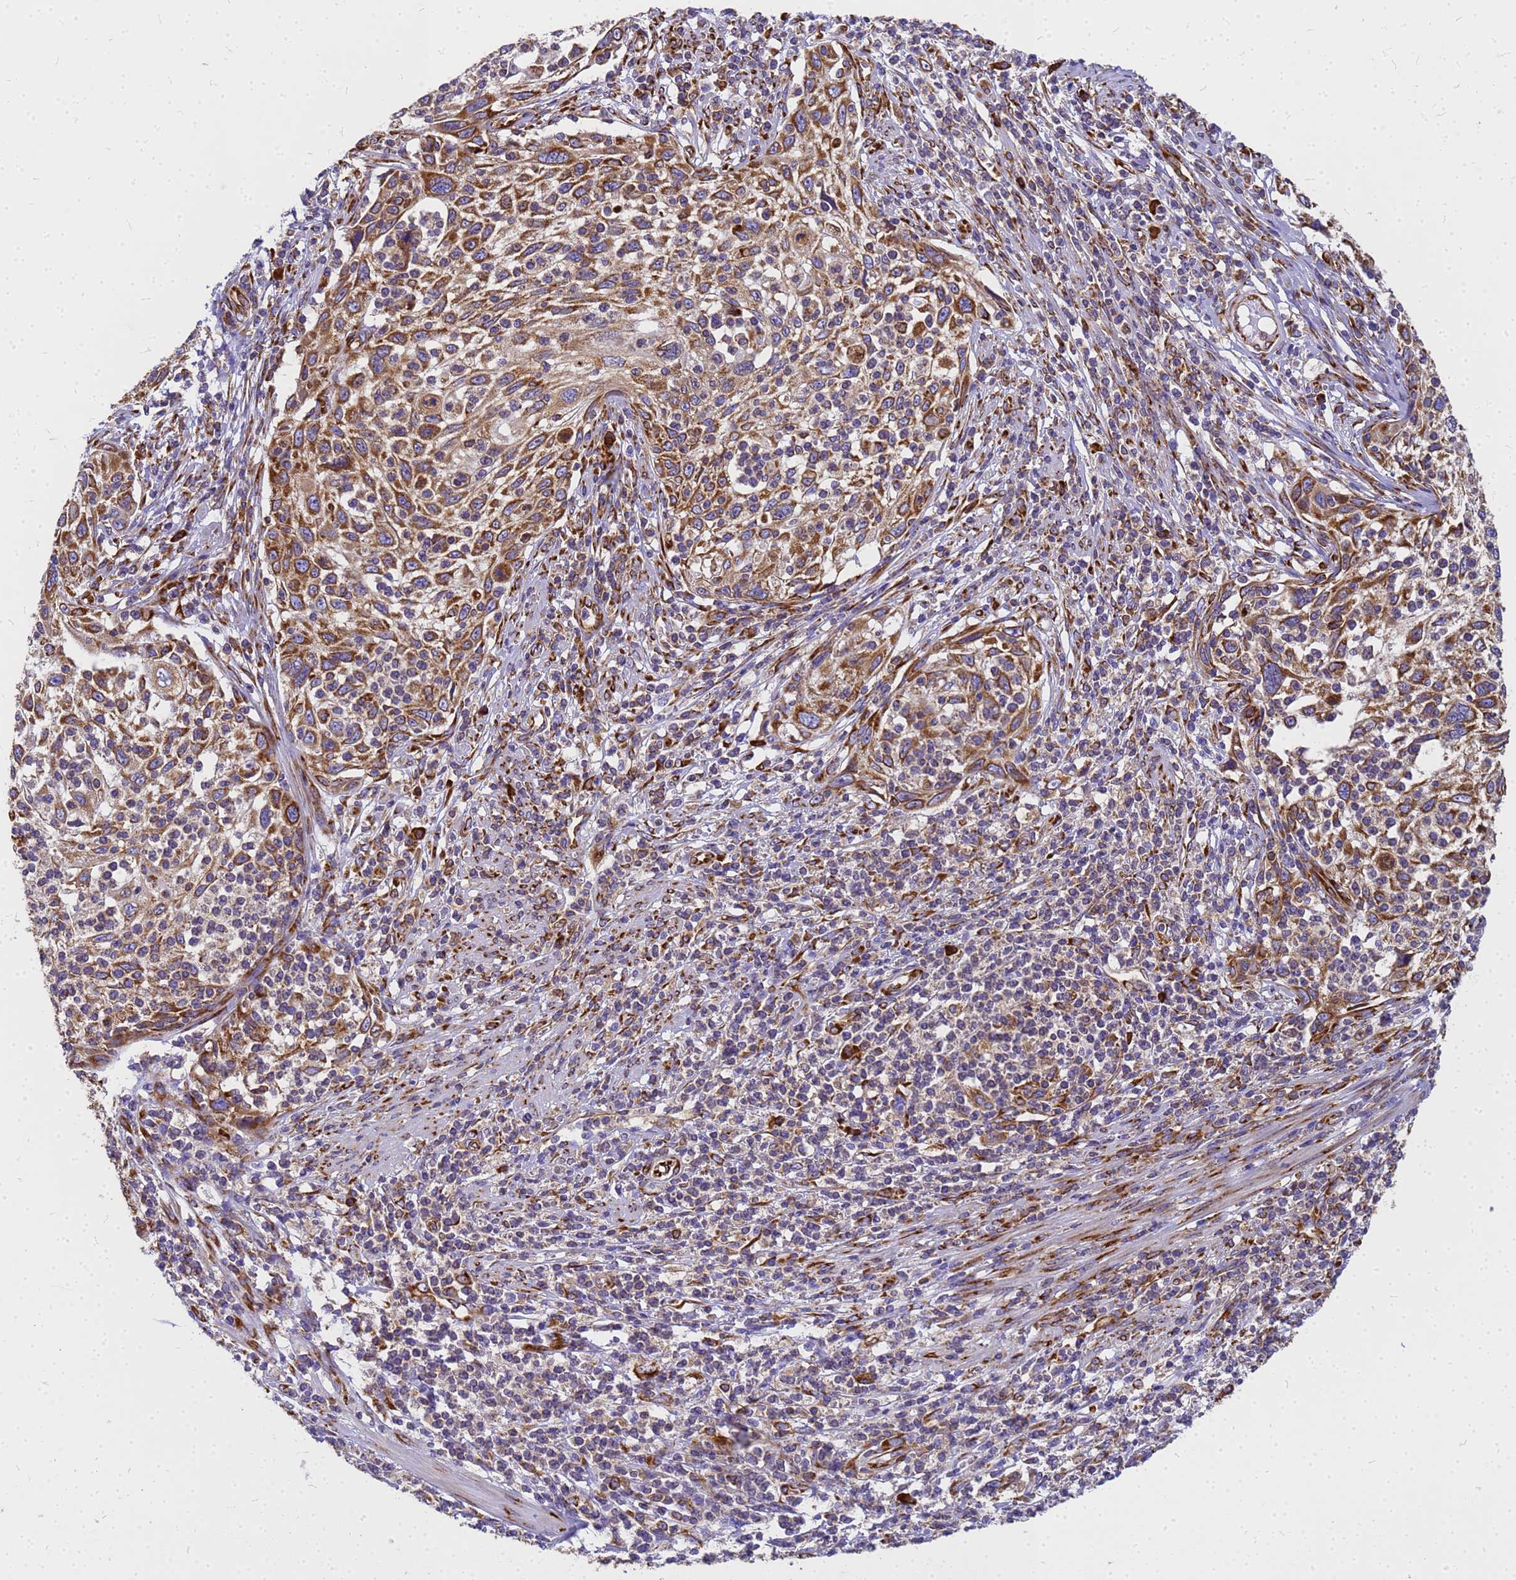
{"staining": {"intensity": "moderate", "quantity": ">75%", "location": "cytoplasmic/membranous"}, "tissue": "cervical cancer", "cell_type": "Tumor cells", "image_type": "cancer", "snomed": [{"axis": "morphology", "description": "Squamous cell carcinoma, NOS"}, {"axis": "topography", "description": "Cervix"}], "caption": "Approximately >75% of tumor cells in human cervical cancer (squamous cell carcinoma) exhibit moderate cytoplasmic/membranous protein positivity as visualized by brown immunohistochemical staining.", "gene": "EEF1D", "patient": {"sex": "female", "age": 70}}